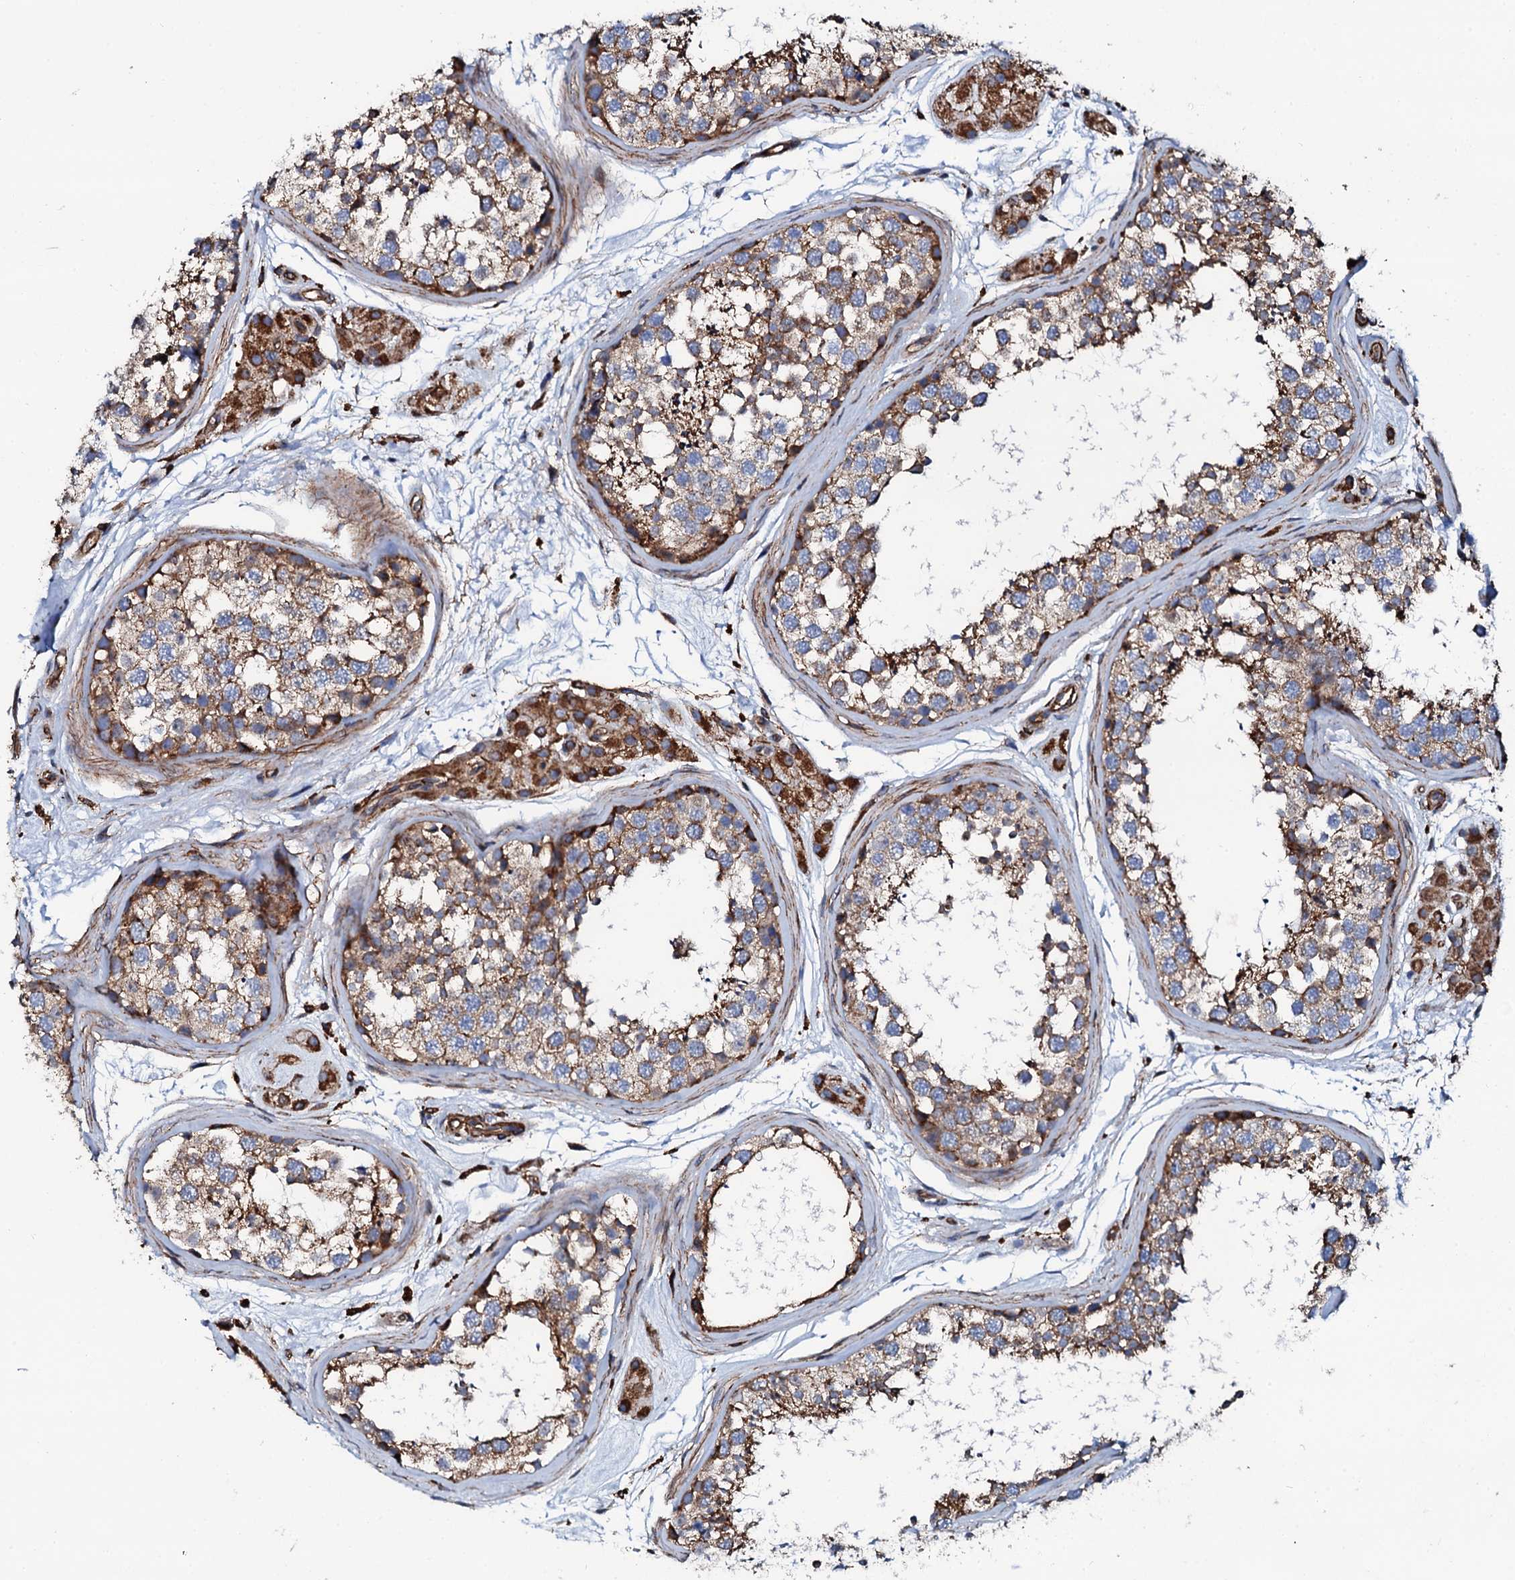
{"staining": {"intensity": "moderate", "quantity": ">75%", "location": "cytoplasmic/membranous"}, "tissue": "testis", "cell_type": "Cells in seminiferous ducts", "image_type": "normal", "snomed": [{"axis": "morphology", "description": "Normal tissue, NOS"}, {"axis": "topography", "description": "Testis"}], "caption": "IHC (DAB) staining of benign testis exhibits moderate cytoplasmic/membranous protein positivity in about >75% of cells in seminiferous ducts.", "gene": "INTS10", "patient": {"sex": "male", "age": 56}}